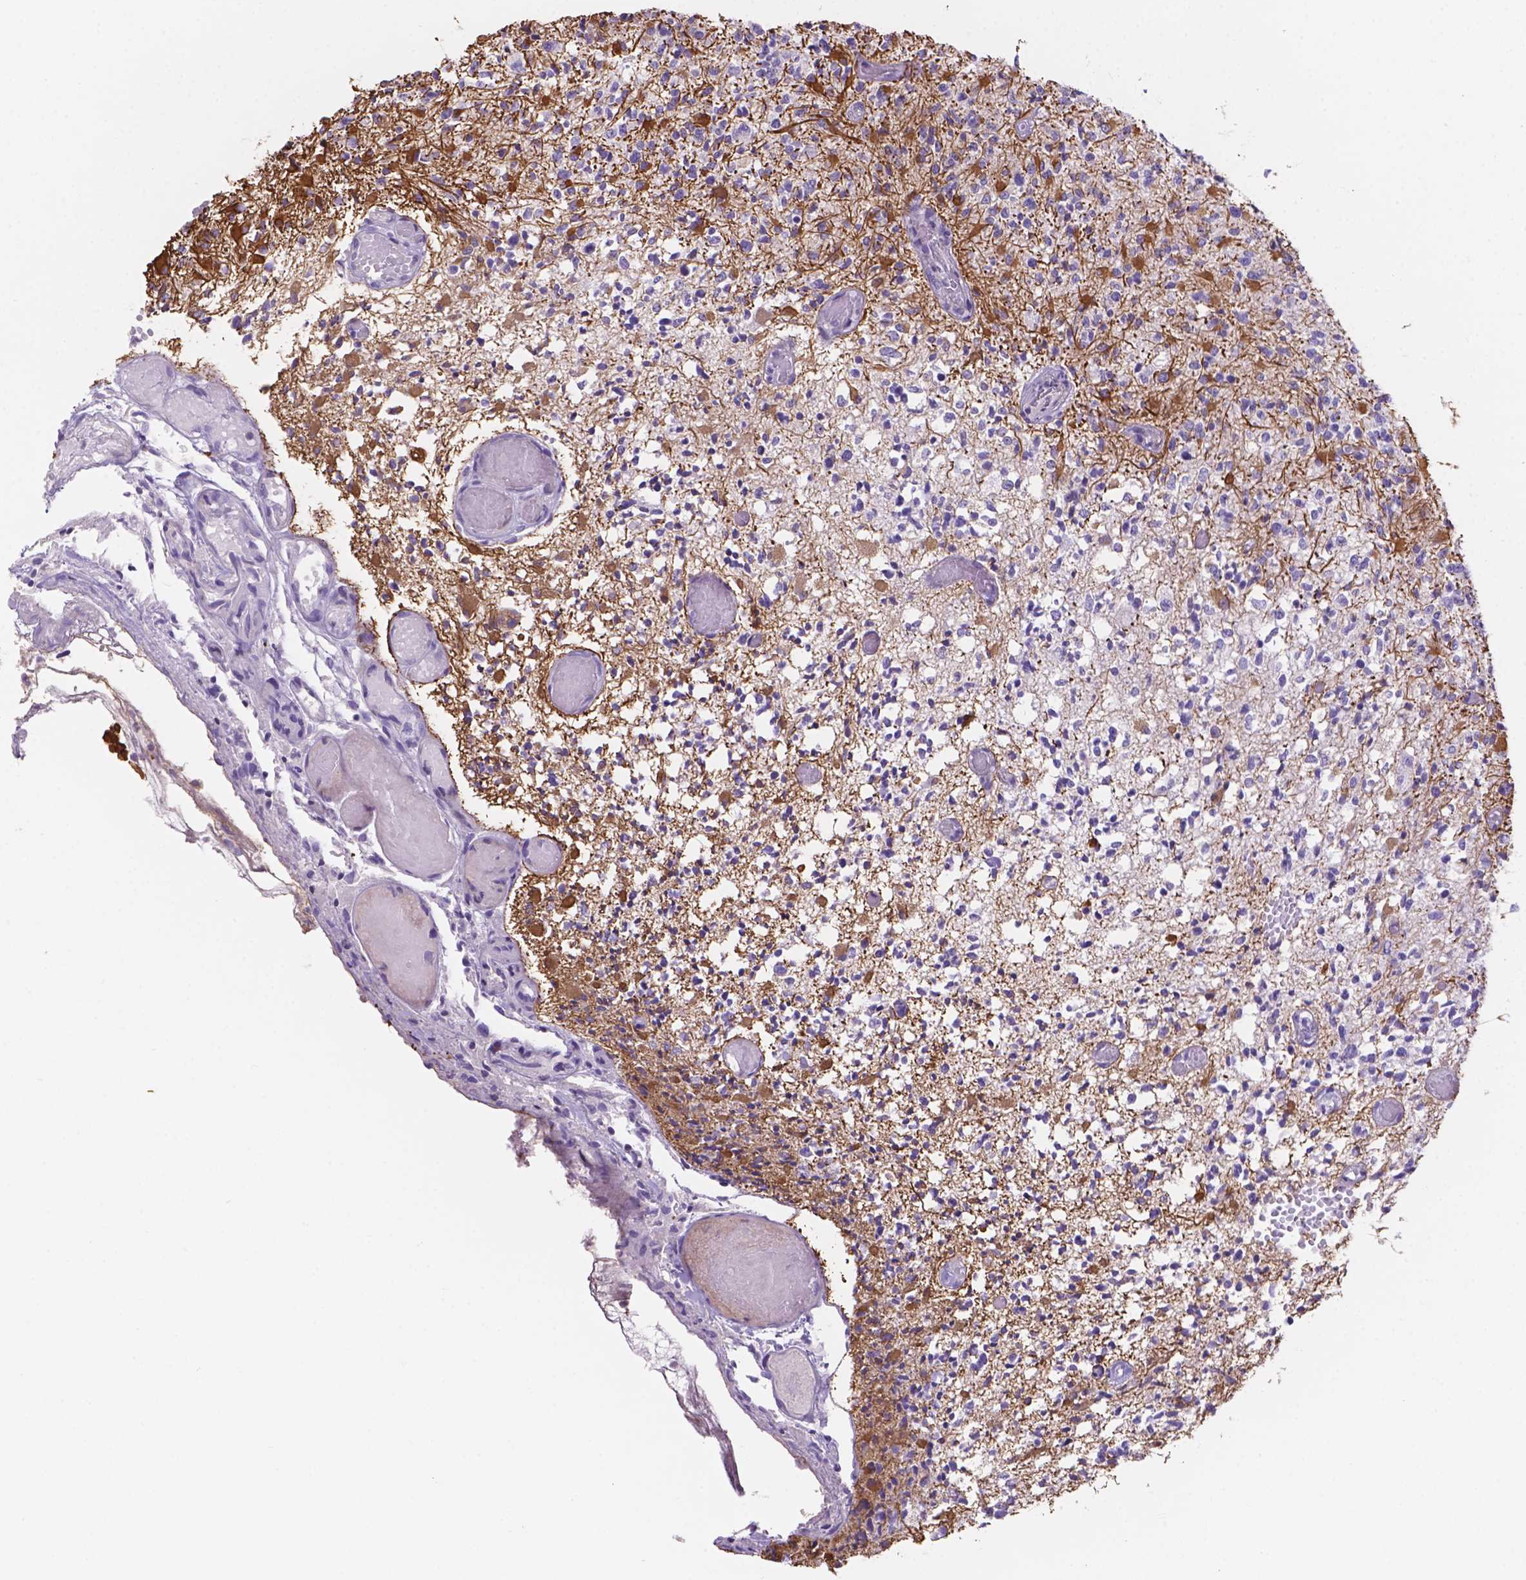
{"staining": {"intensity": "negative", "quantity": "none", "location": "none"}, "tissue": "glioma", "cell_type": "Tumor cells", "image_type": "cancer", "snomed": [{"axis": "morphology", "description": "Glioma, malignant, High grade"}, {"axis": "topography", "description": "Brain"}], "caption": "Immunohistochemistry (IHC) micrograph of neoplastic tissue: human glioma stained with DAB (3,3'-diaminobenzidine) displays no significant protein staining in tumor cells. The staining is performed using DAB (3,3'-diaminobenzidine) brown chromogen with nuclei counter-stained in using hematoxylin.", "gene": "DMWD", "patient": {"sex": "female", "age": 63}}